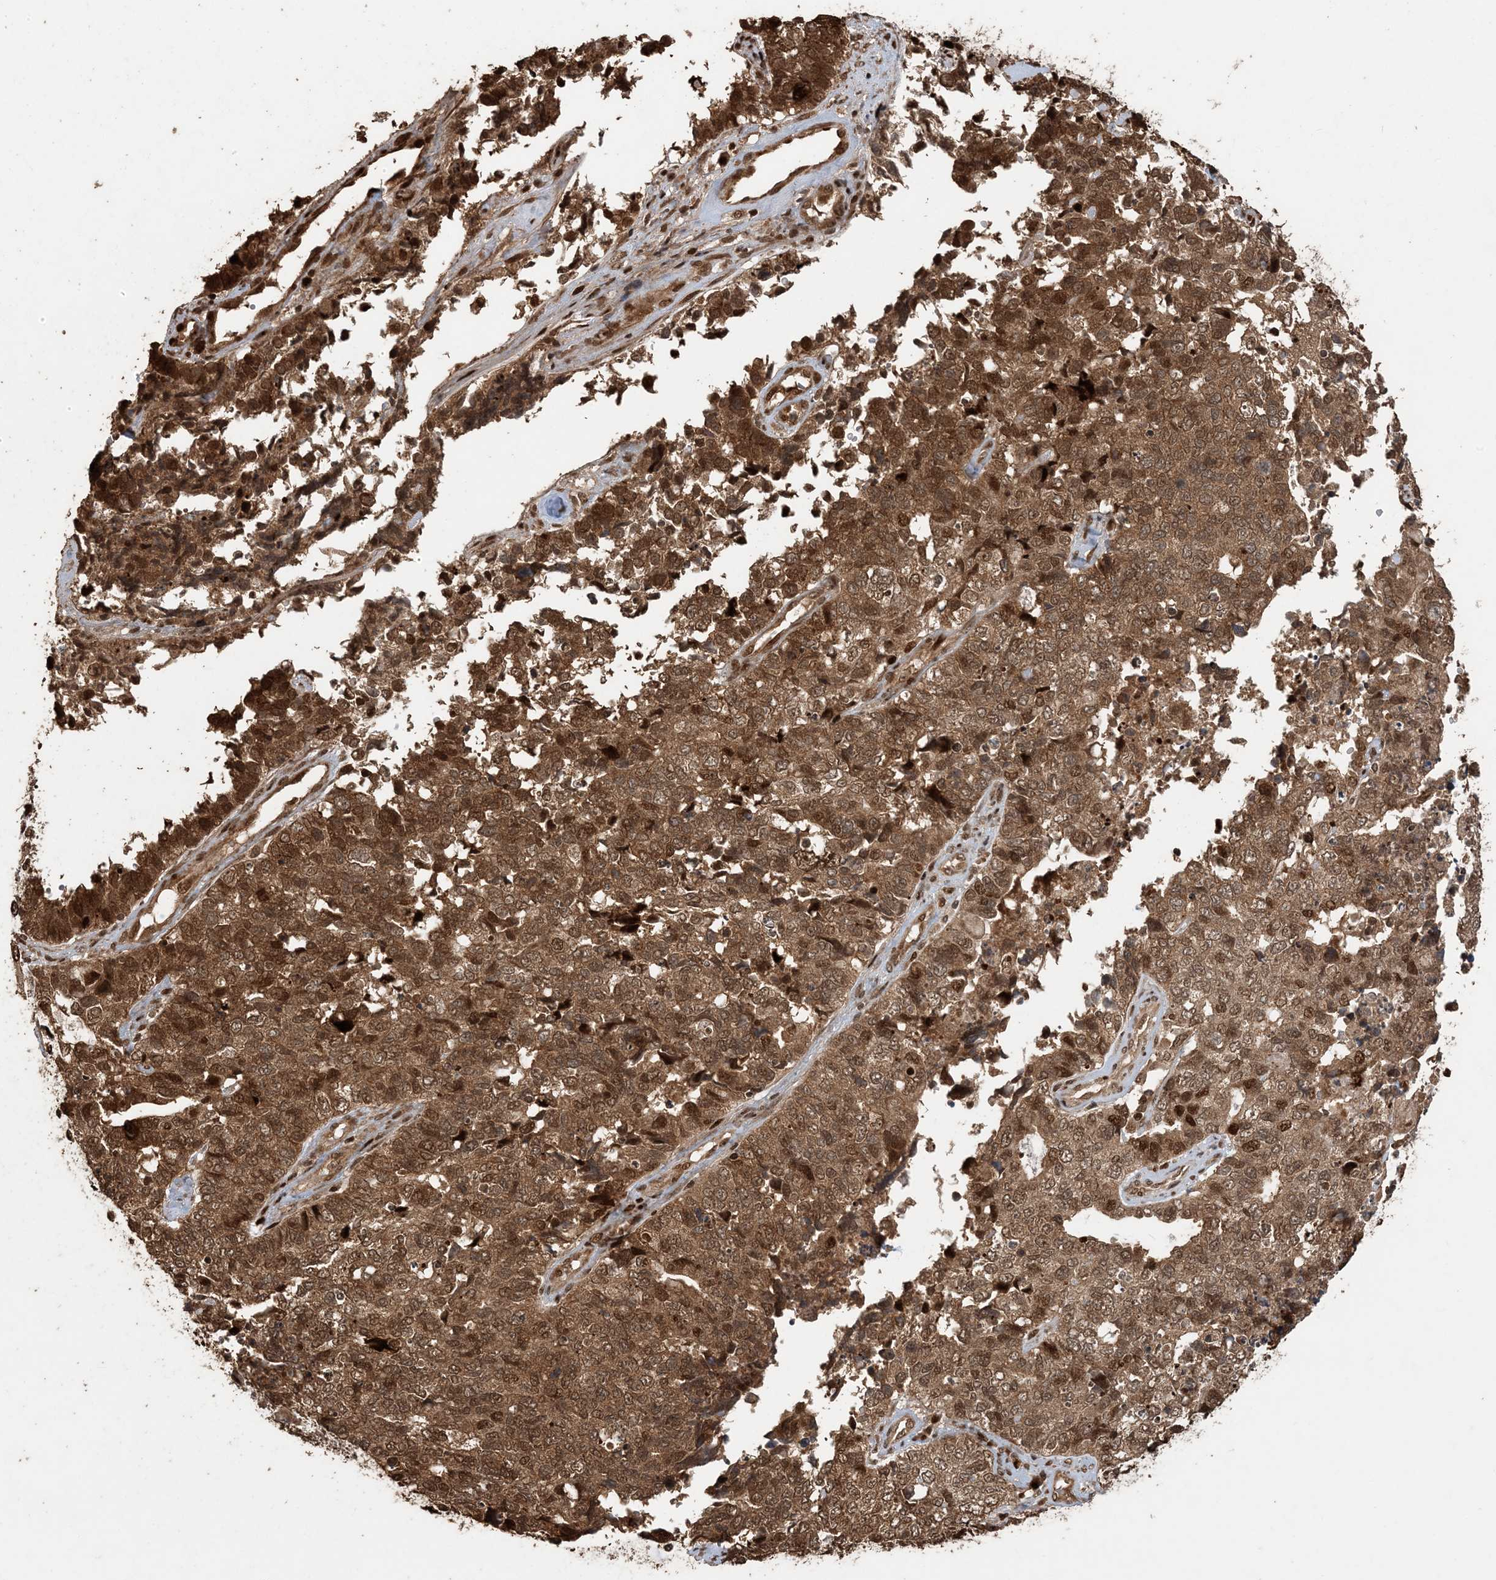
{"staining": {"intensity": "moderate", "quantity": ">75%", "location": "cytoplasmic/membranous,nuclear"}, "tissue": "cervical cancer", "cell_type": "Tumor cells", "image_type": "cancer", "snomed": [{"axis": "morphology", "description": "Squamous cell carcinoma, NOS"}, {"axis": "topography", "description": "Cervix"}], "caption": "This is an image of immunohistochemistry (IHC) staining of cervical cancer (squamous cell carcinoma), which shows moderate staining in the cytoplasmic/membranous and nuclear of tumor cells.", "gene": "ATP13A2", "patient": {"sex": "female", "age": 63}}